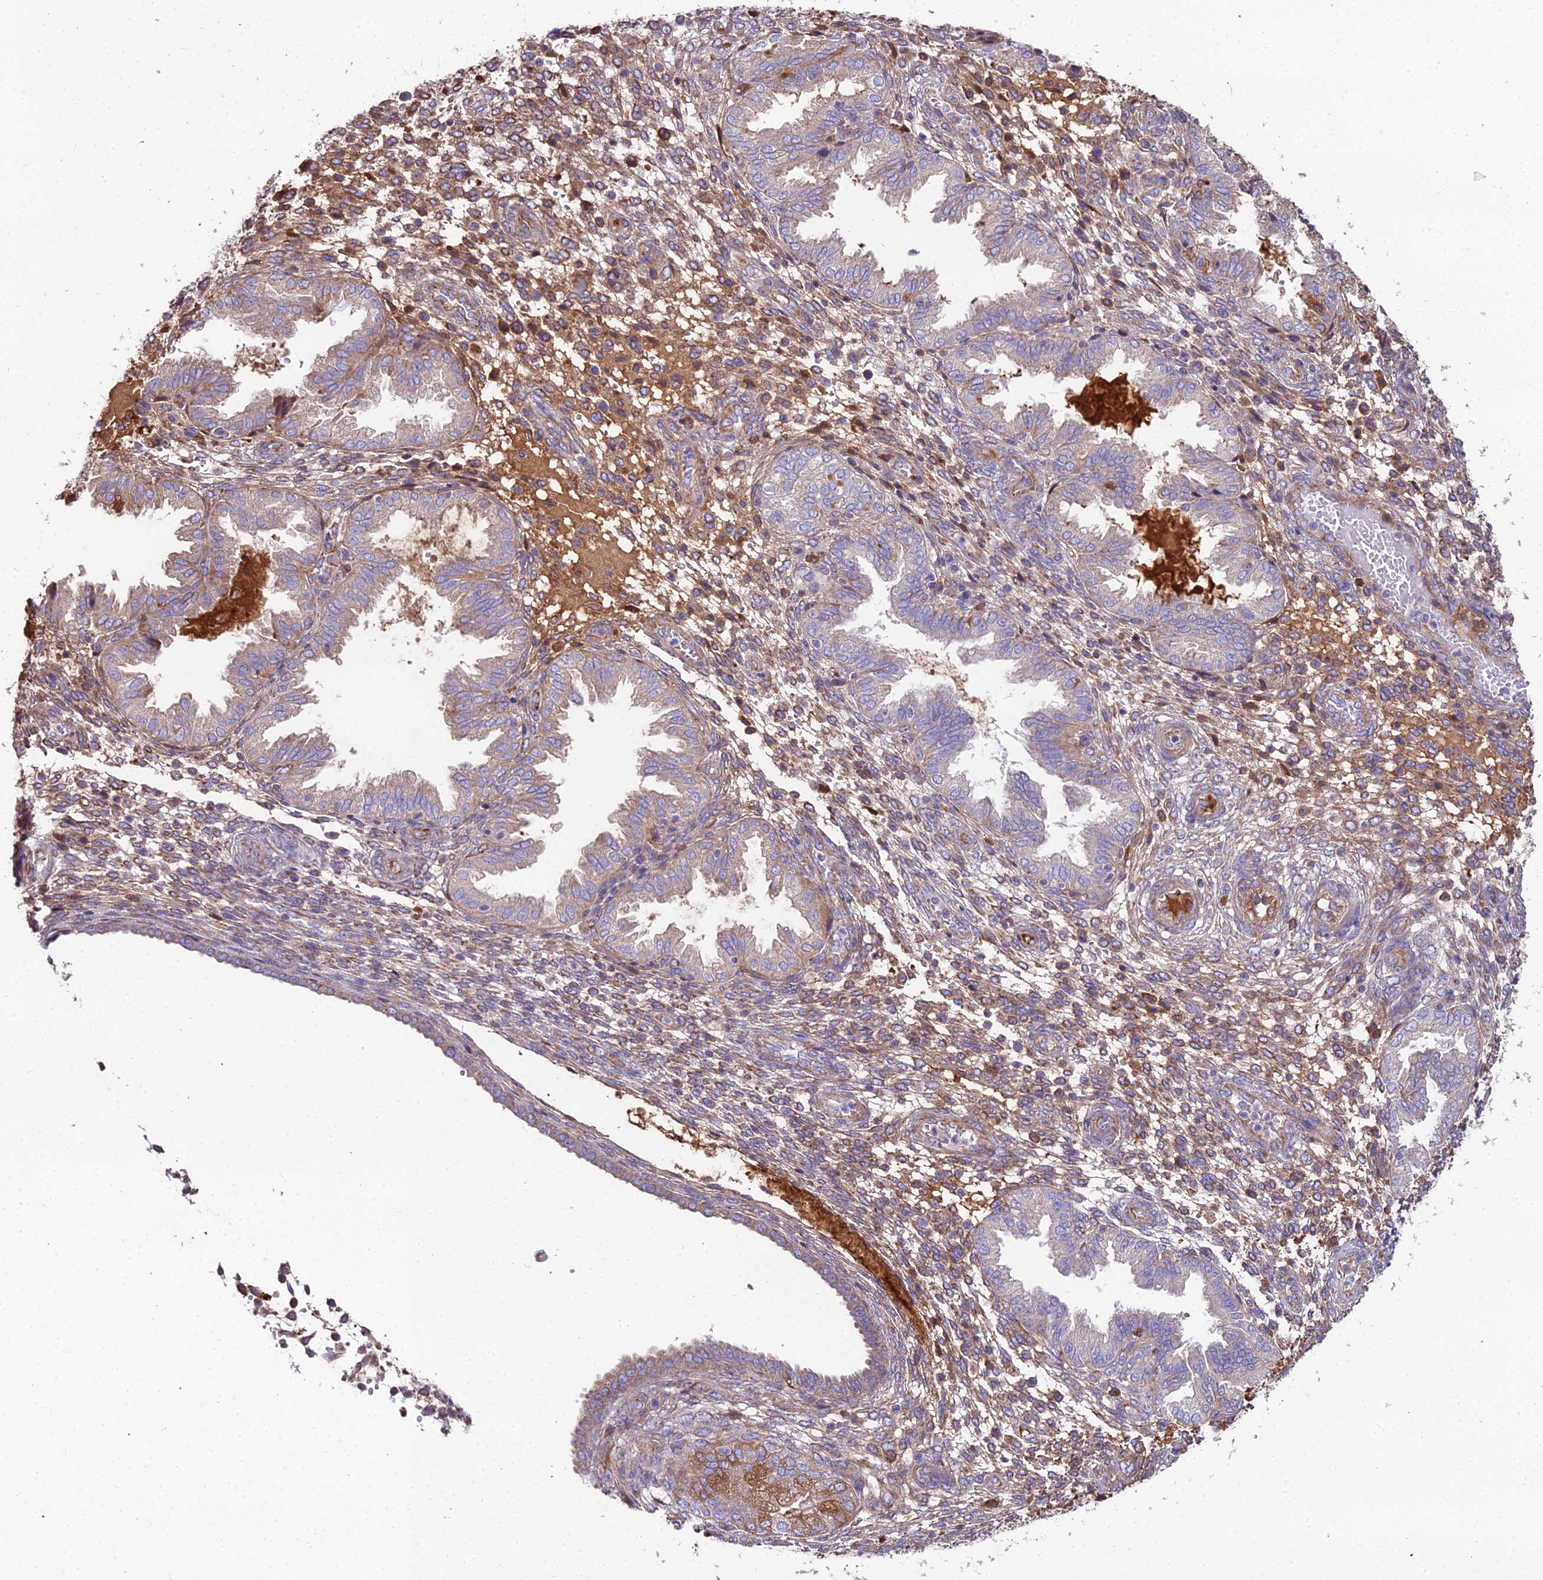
{"staining": {"intensity": "moderate", "quantity": "<25%", "location": "cytoplasmic/membranous"}, "tissue": "endometrium", "cell_type": "Cells in endometrial stroma", "image_type": "normal", "snomed": [{"axis": "morphology", "description": "Normal tissue, NOS"}, {"axis": "topography", "description": "Endometrium"}], "caption": "This micrograph demonstrates immunohistochemistry (IHC) staining of benign human endometrium, with low moderate cytoplasmic/membranous staining in approximately <25% of cells in endometrial stroma.", "gene": "BEX4", "patient": {"sex": "female", "age": 33}}